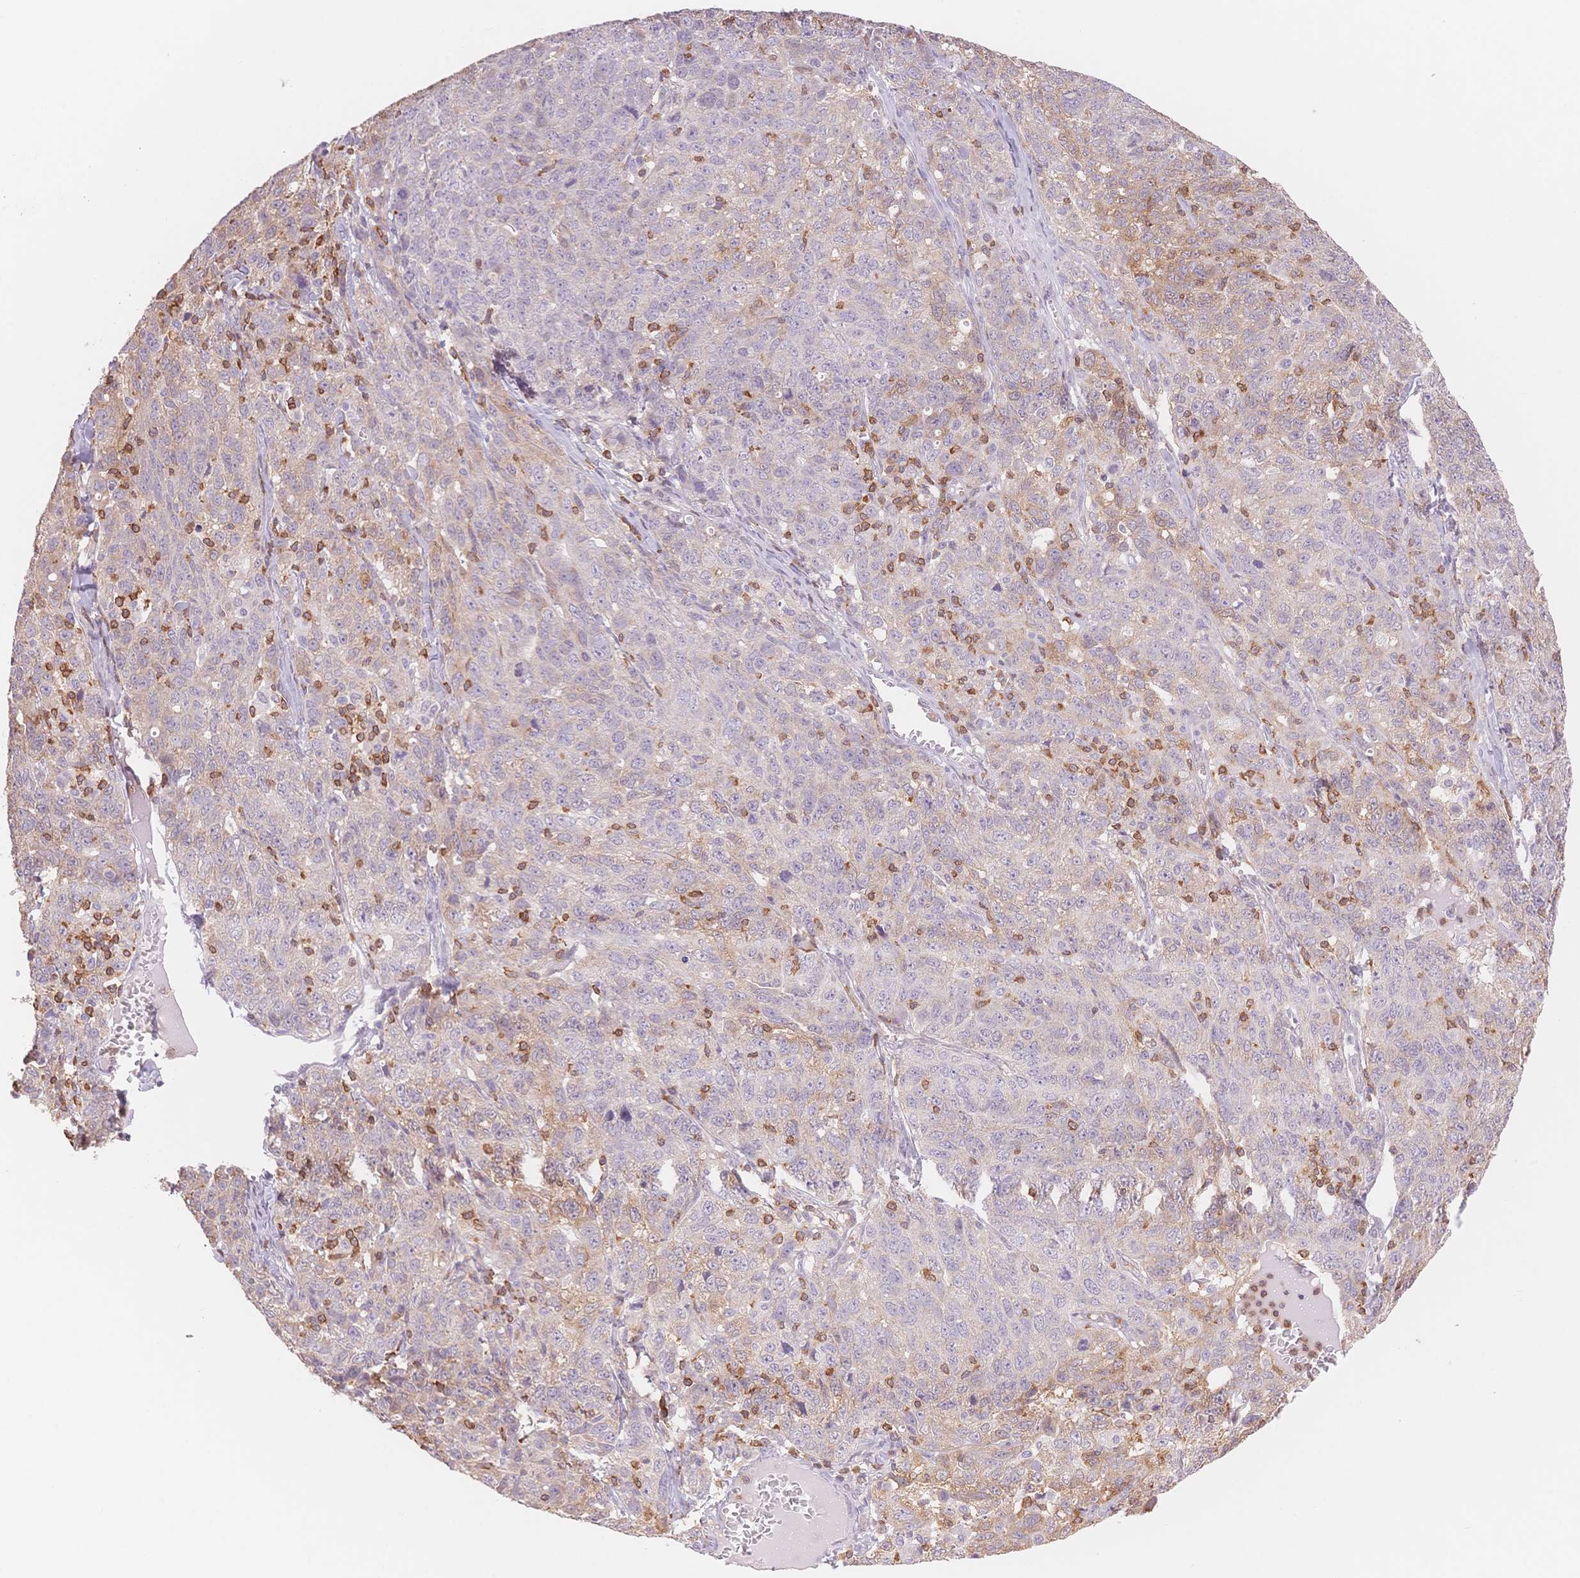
{"staining": {"intensity": "negative", "quantity": "none", "location": "none"}, "tissue": "ovarian cancer", "cell_type": "Tumor cells", "image_type": "cancer", "snomed": [{"axis": "morphology", "description": "Cystadenocarcinoma, serous, NOS"}, {"axis": "topography", "description": "Ovary"}], "caption": "High magnification brightfield microscopy of ovarian cancer stained with DAB (3,3'-diaminobenzidine) (brown) and counterstained with hematoxylin (blue): tumor cells show no significant positivity.", "gene": "STK39", "patient": {"sex": "female", "age": 71}}